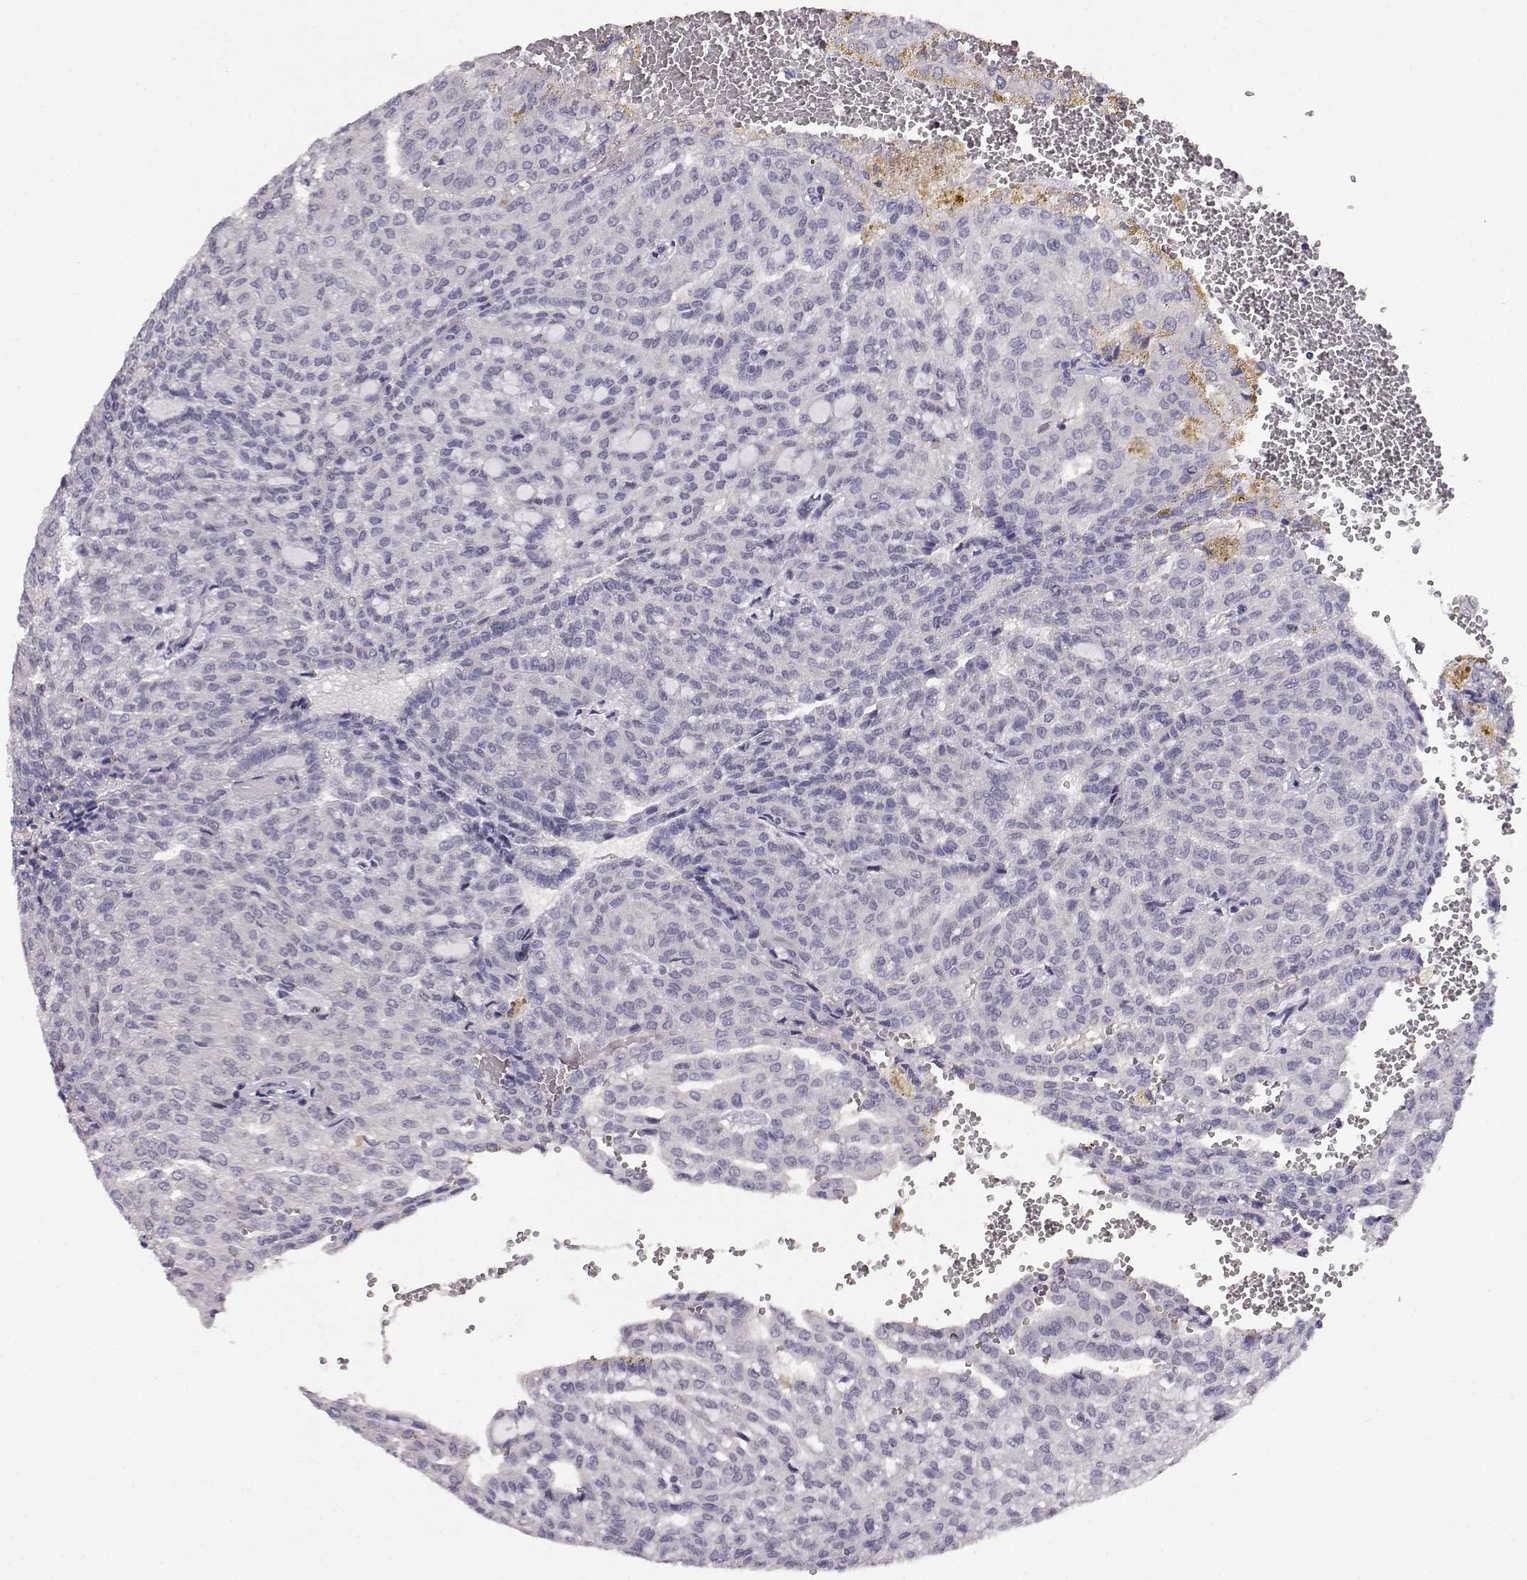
{"staining": {"intensity": "negative", "quantity": "none", "location": "none"}, "tissue": "renal cancer", "cell_type": "Tumor cells", "image_type": "cancer", "snomed": [{"axis": "morphology", "description": "Adenocarcinoma, NOS"}, {"axis": "topography", "description": "Kidney"}], "caption": "Immunohistochemistry photomicrograph of renal adenocarcinoma stained for a protein (brown), which reveals no positivity in tumor cells.", "gene": "AKR1B1", "patient": {"sex": "male", "age": 63}}